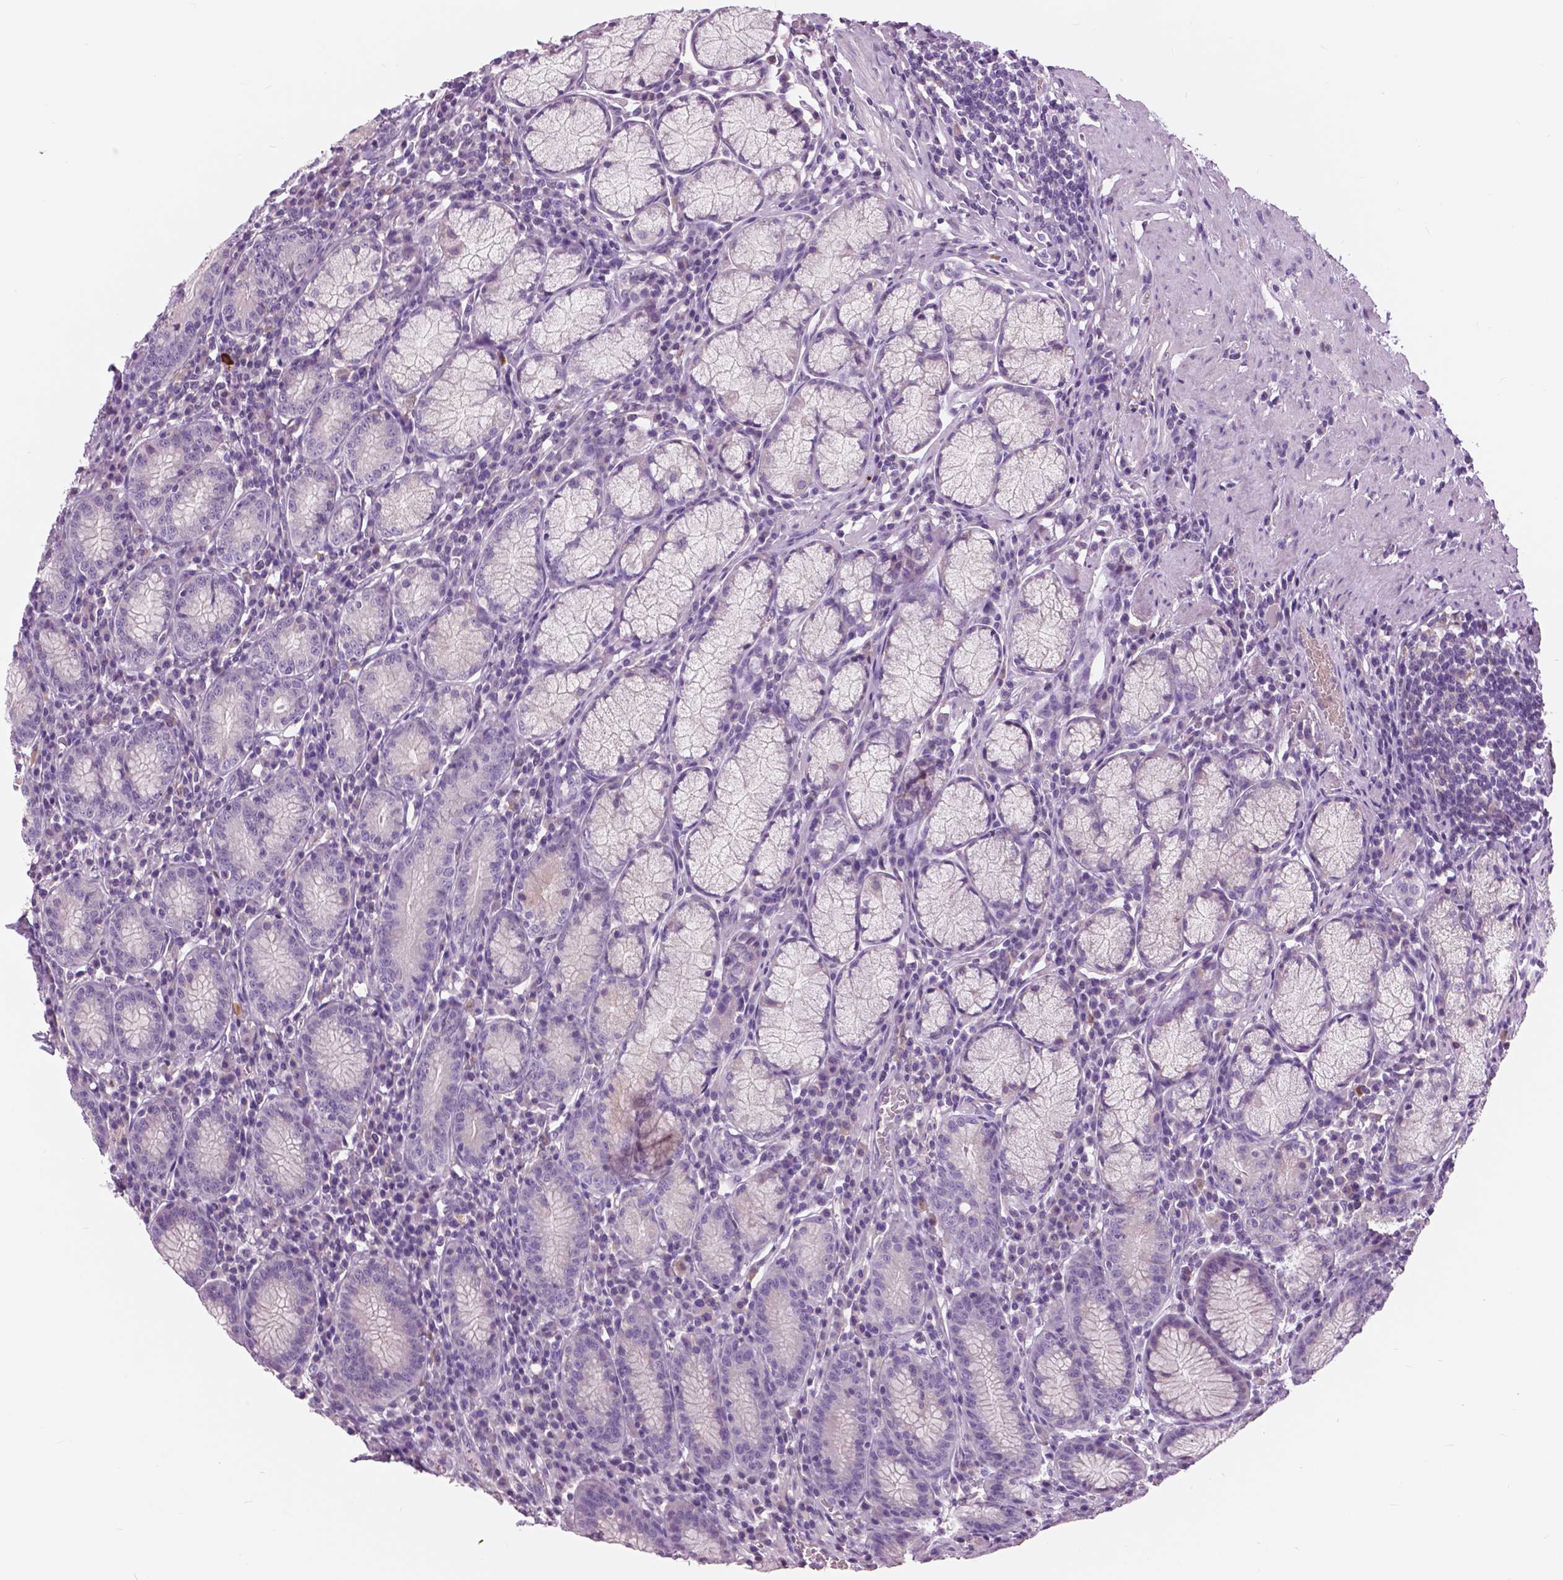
{"staining": {"intensity": "moderate", "quantity": "<25%", "location": "cytoplasmic/membranous"}, "tissue": "stomach", "cell_type": "Glandular cells", "image_type": "normal", "snomed": [{"axis": "morphology", "description": "Normal tissue, NOS"}, {"axis": "topography", "description": "Stomach"}], "caption": "Immunohistochemical staining of unremarkable stomach demonstrates <25% levels of moderate cytoplasmic/membranous protein staining in approximately <25% of glandular cells. The staining was performed using DAB, with brown indicating positive protein expression. Nuclei are stained blue with hematoxylin.", "gene": "SERPINI1", "patient": {"sex": "male", "age": 55}}